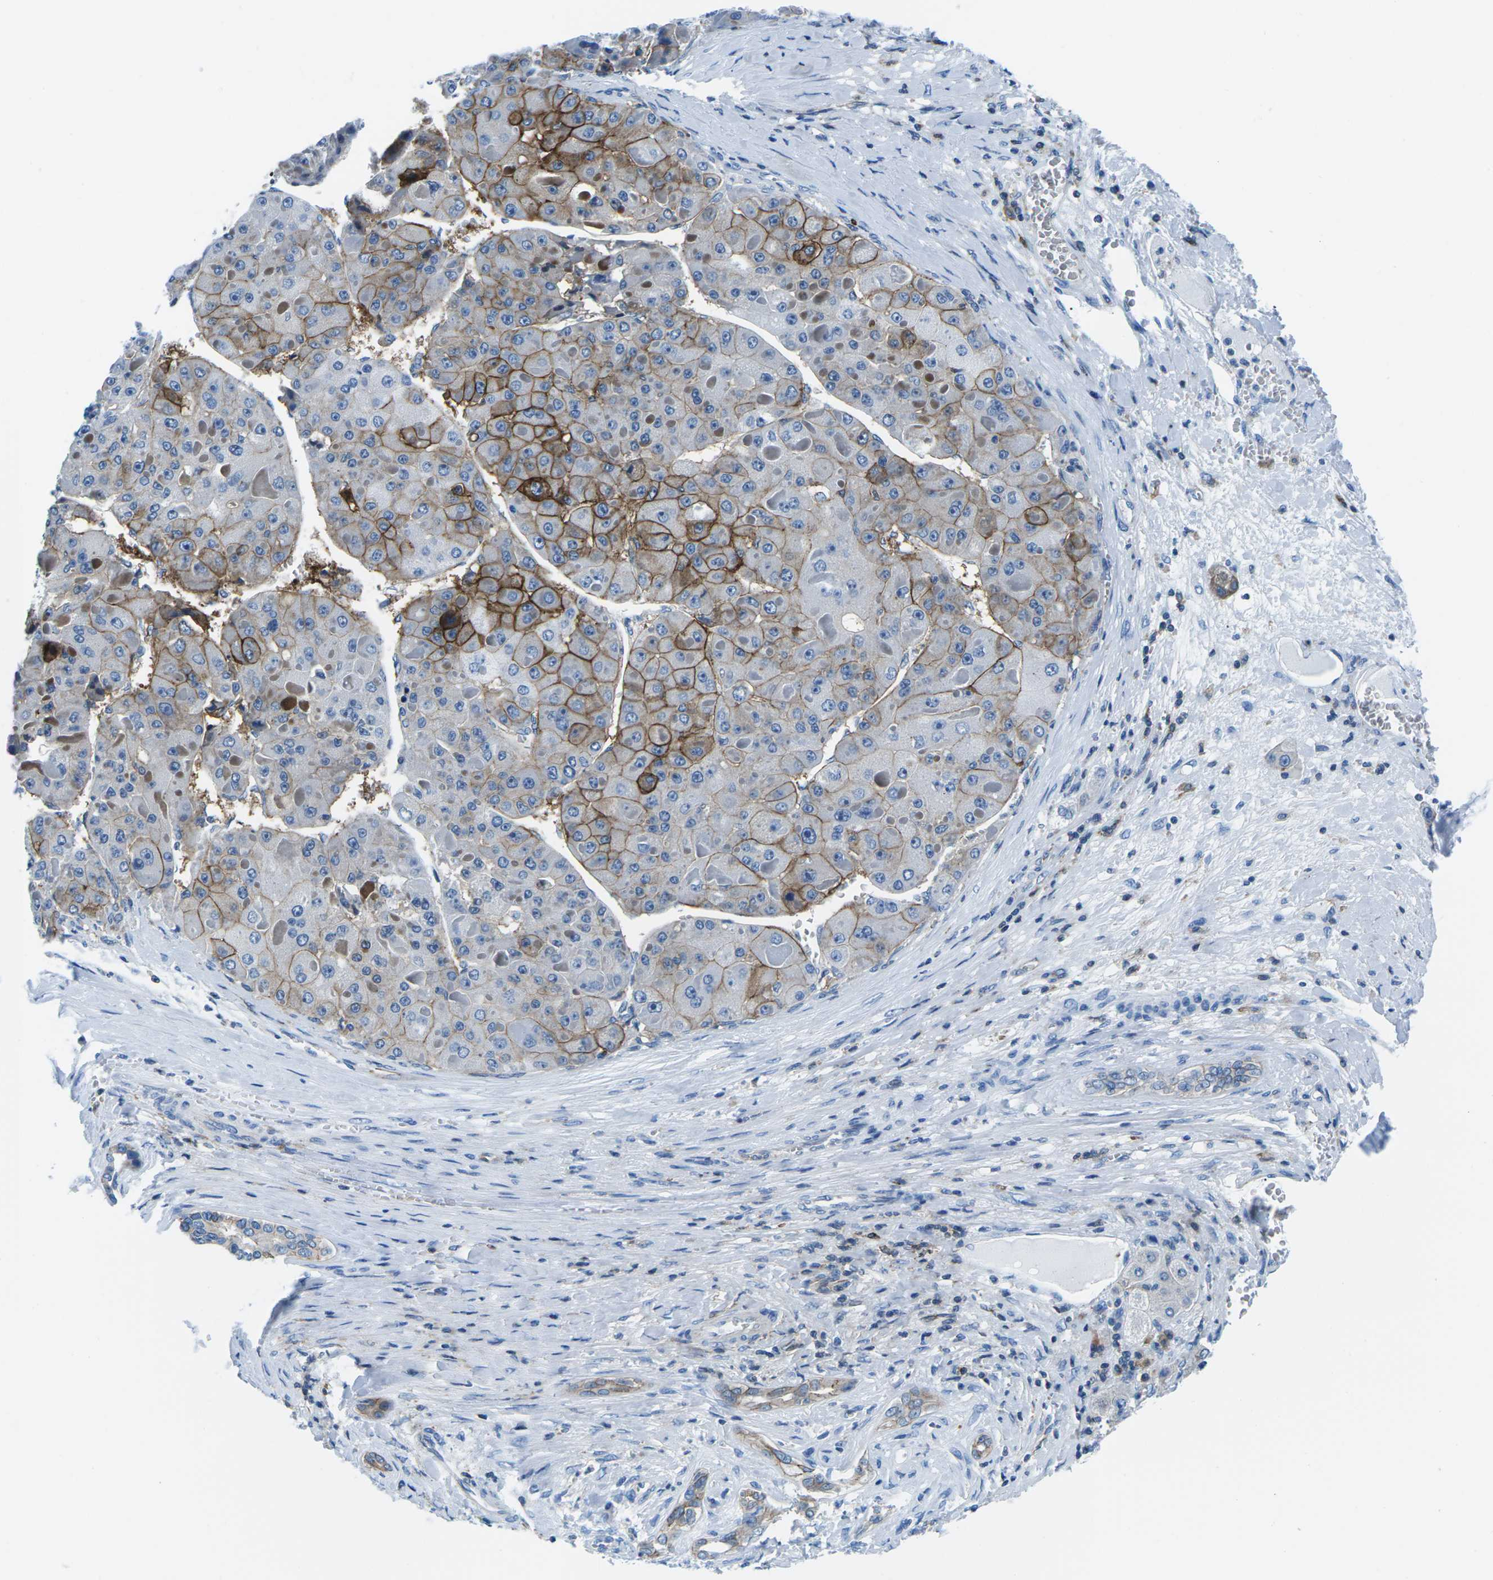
{"staining": {"intensity": "strong", "quantity": "<25%", "location": "cytoplasmic/membranous"}, "tissue": "liver cancer", "cell_type": "Tumor cells", "image_type": "cancer", "snomed": [{"axis": "morphology", "description": "Carcinoma, Hepatocellular, NOS"}, {"axis": "topography", "description": "Liver"}], "caption": "Protein expression analysis of human liver cancer (hepatocellular carcinoma) reveals strong cytoplasmic/membranous positivity in approximately <25% of tumor cells.", "gene": "SOCS4", "patient": {"sex": "female", "age": 73}}